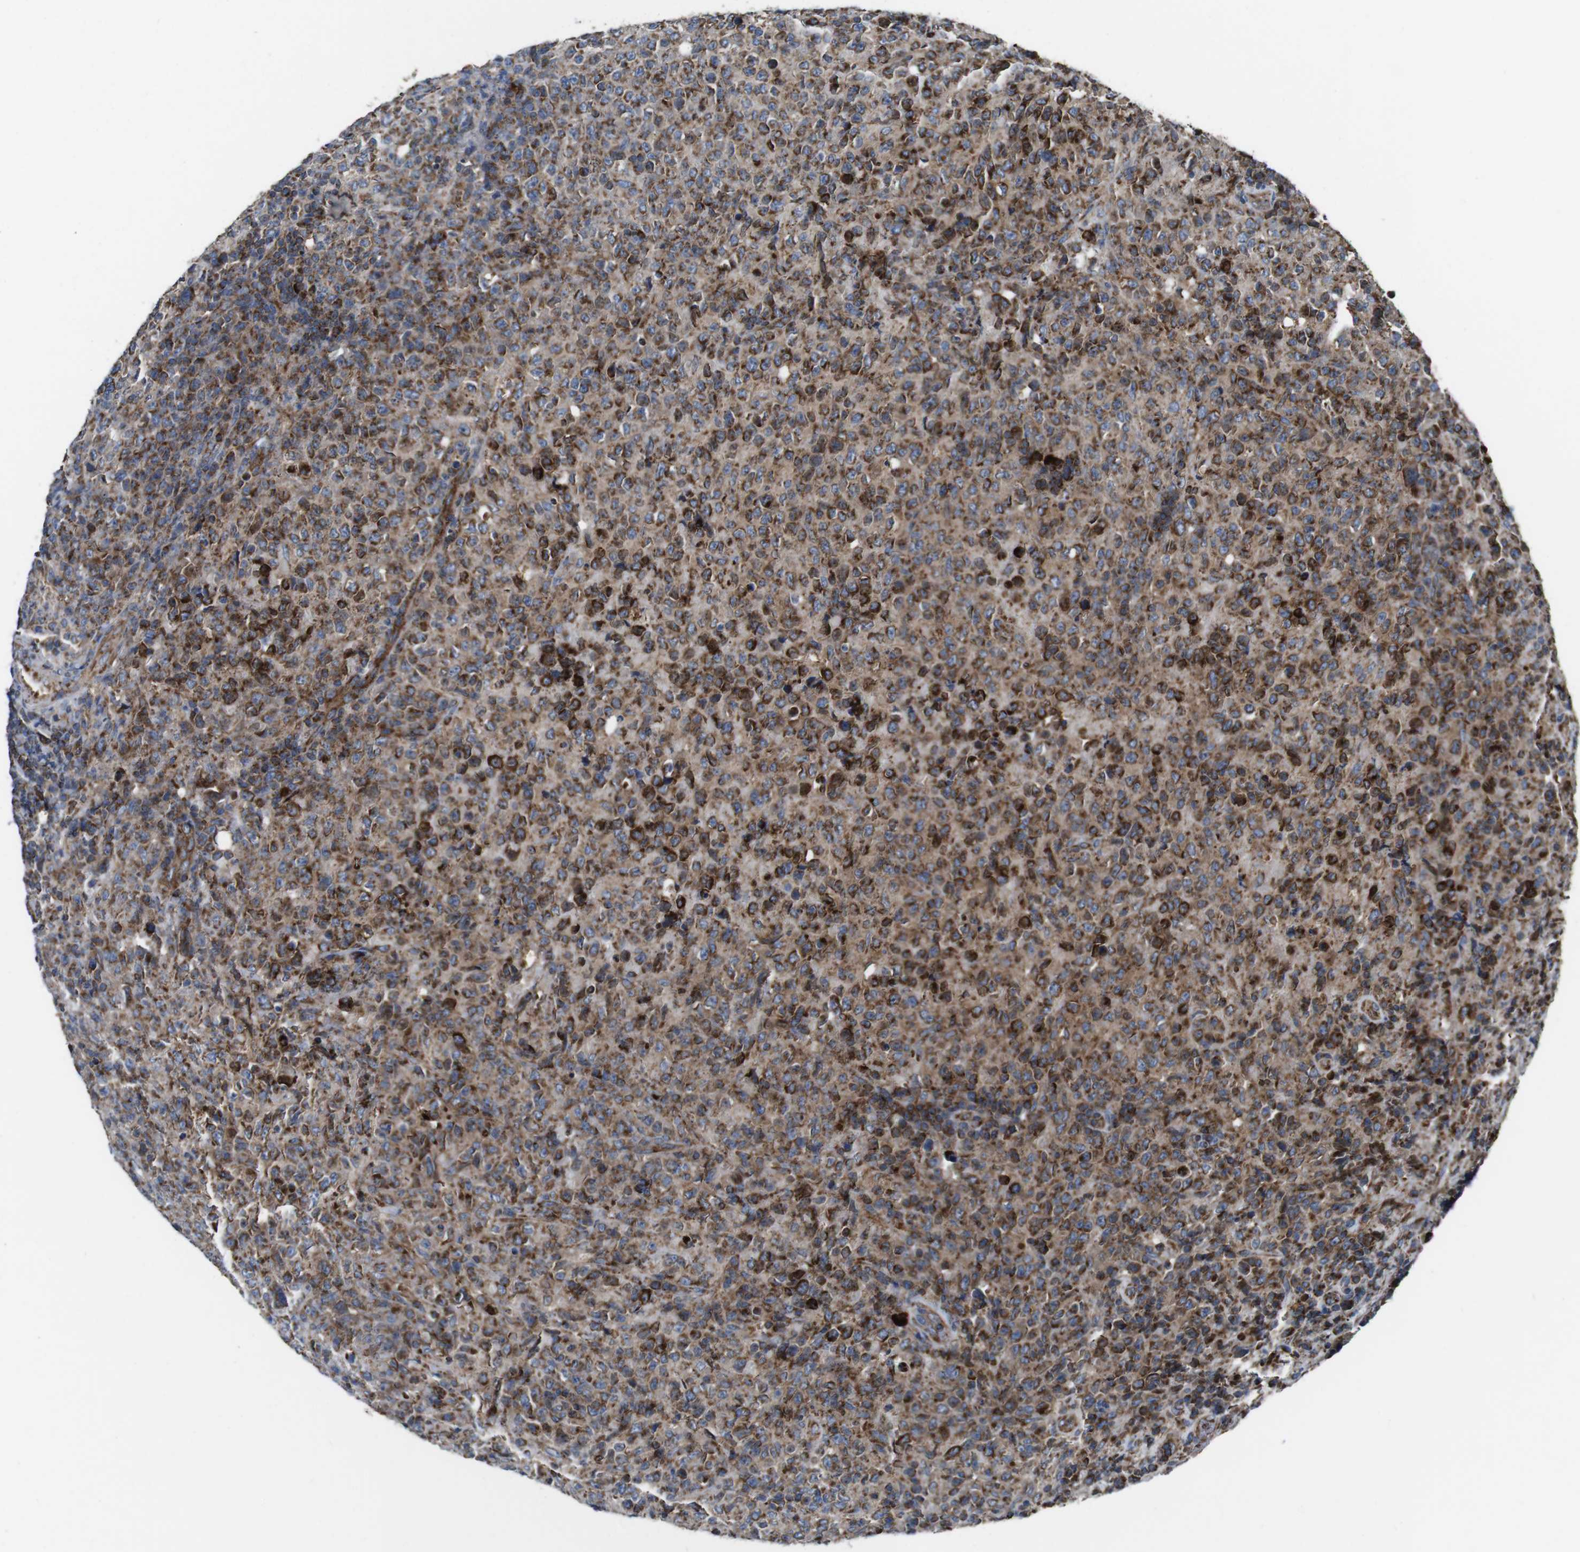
{"staining": {"intensity": "strong", "quantity": "25%-75%", "location": "cytoplasmic/membranous"}, "tissue": "lymphoma", "cell_type": "Tumor cells", "image_type": "cancer", "snomed": [{"axis": "morphology", "description": "Malignant lymphoma, non-Hodgkin's type, High grade"}, {"axis": "topography", "description": "Tonsil"}], "caption": "Immunohistochemistry (IHC) histopathology image of malignant lymphoma, non-Hodgkin's type (high-grade) stained for a protein (brown), which exhibits high levels of strong cytoplasmic/membranous staining in about 25%-75% of tumor cells.", "gene": "HK1", "patient": {"sex": "female", "age": 36}}